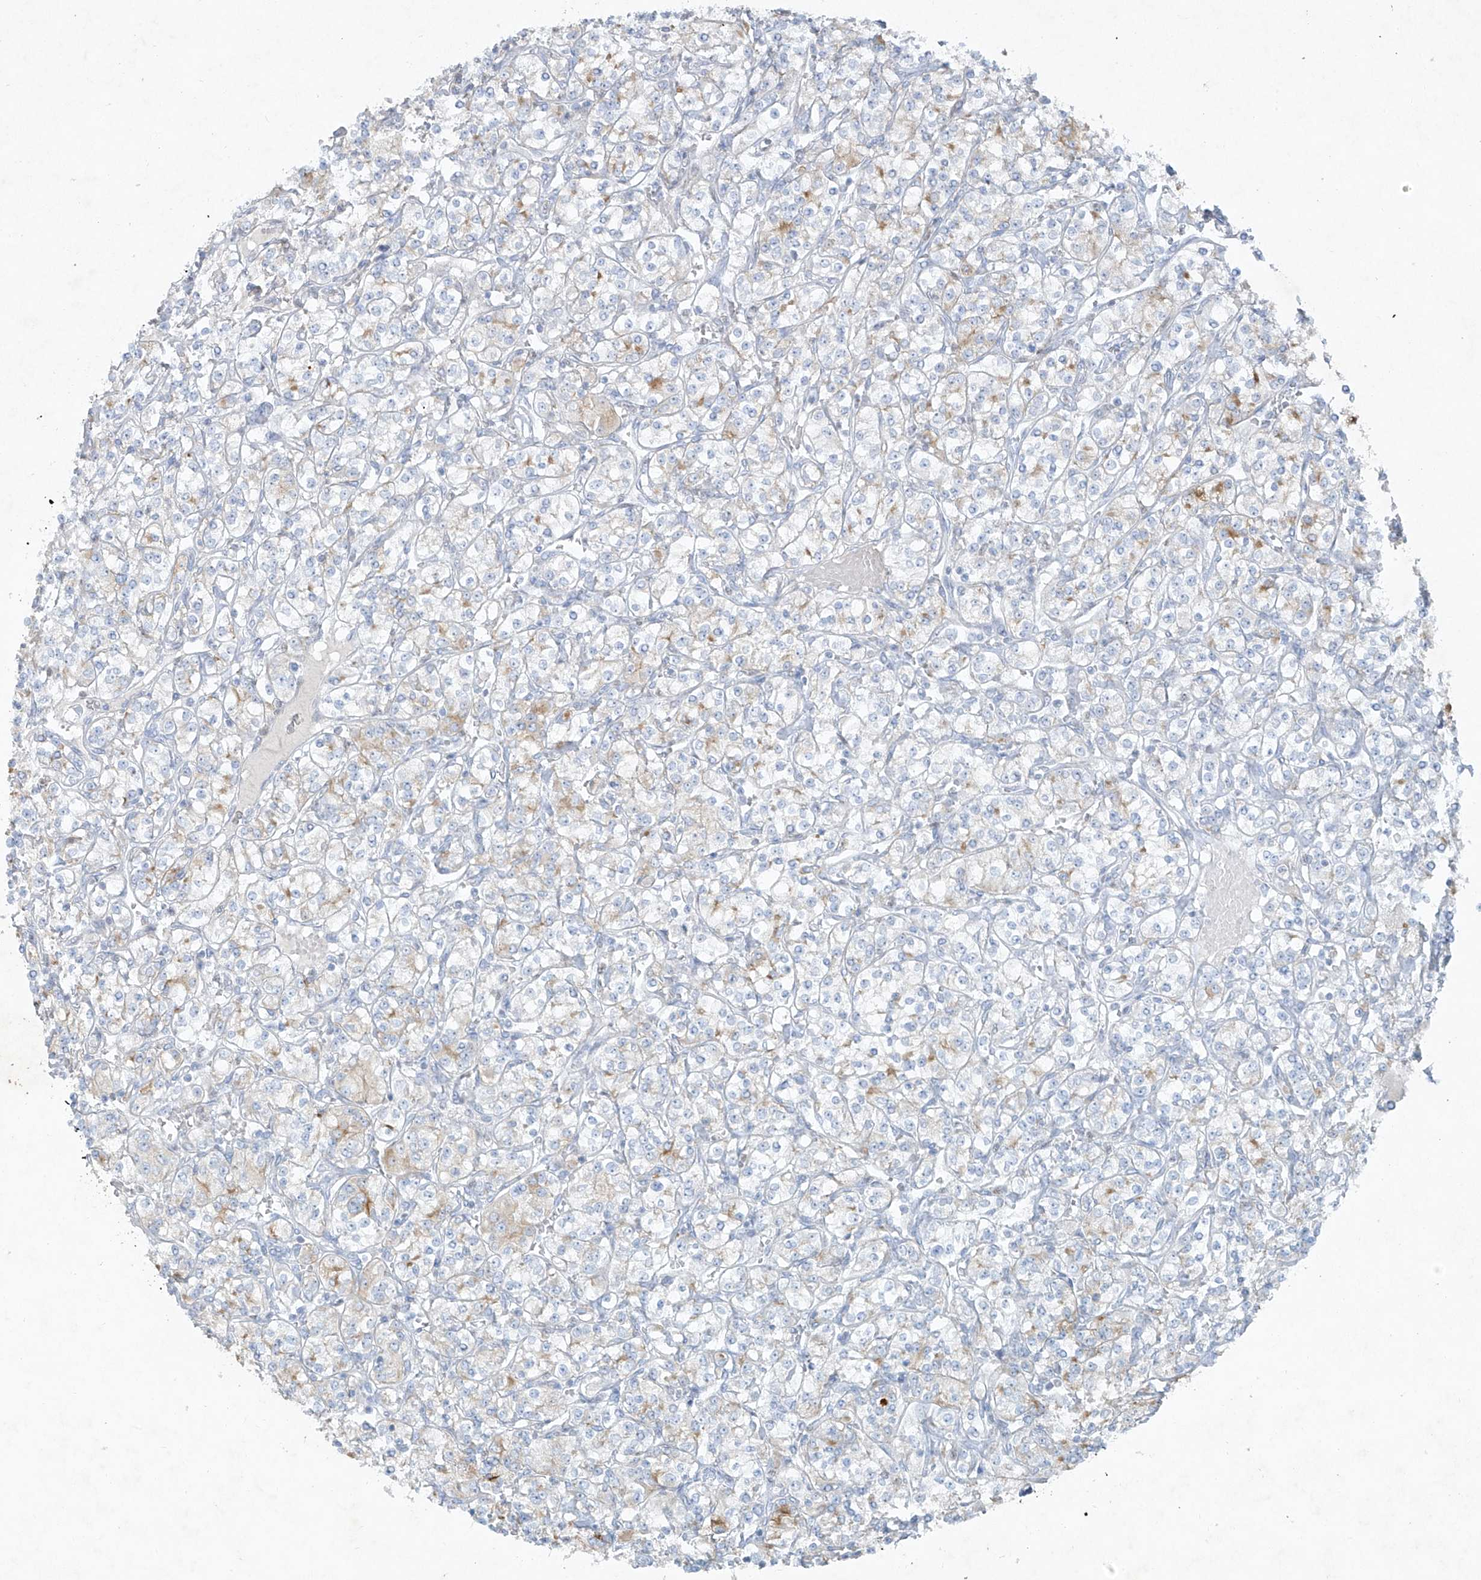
{"staining": {"intensity": "weak", "quantity": "<25%", "location": "cytoplasmic/membranous"}, "tissue": "renal cancer", "cell_type": "Tumor cells", "image_type": "cancer", "snomed": [{"axis": "morphology", "description": "Adenocarcinoma, NOS"}, {"axis": "topography", "description": "Kidney"}], "caption": "Tumor cells show no significant protein expression in renal cancer (adenocarcinoma).", "gene": "TUBE1", "patient": {"sex": "male", "age": 77}}